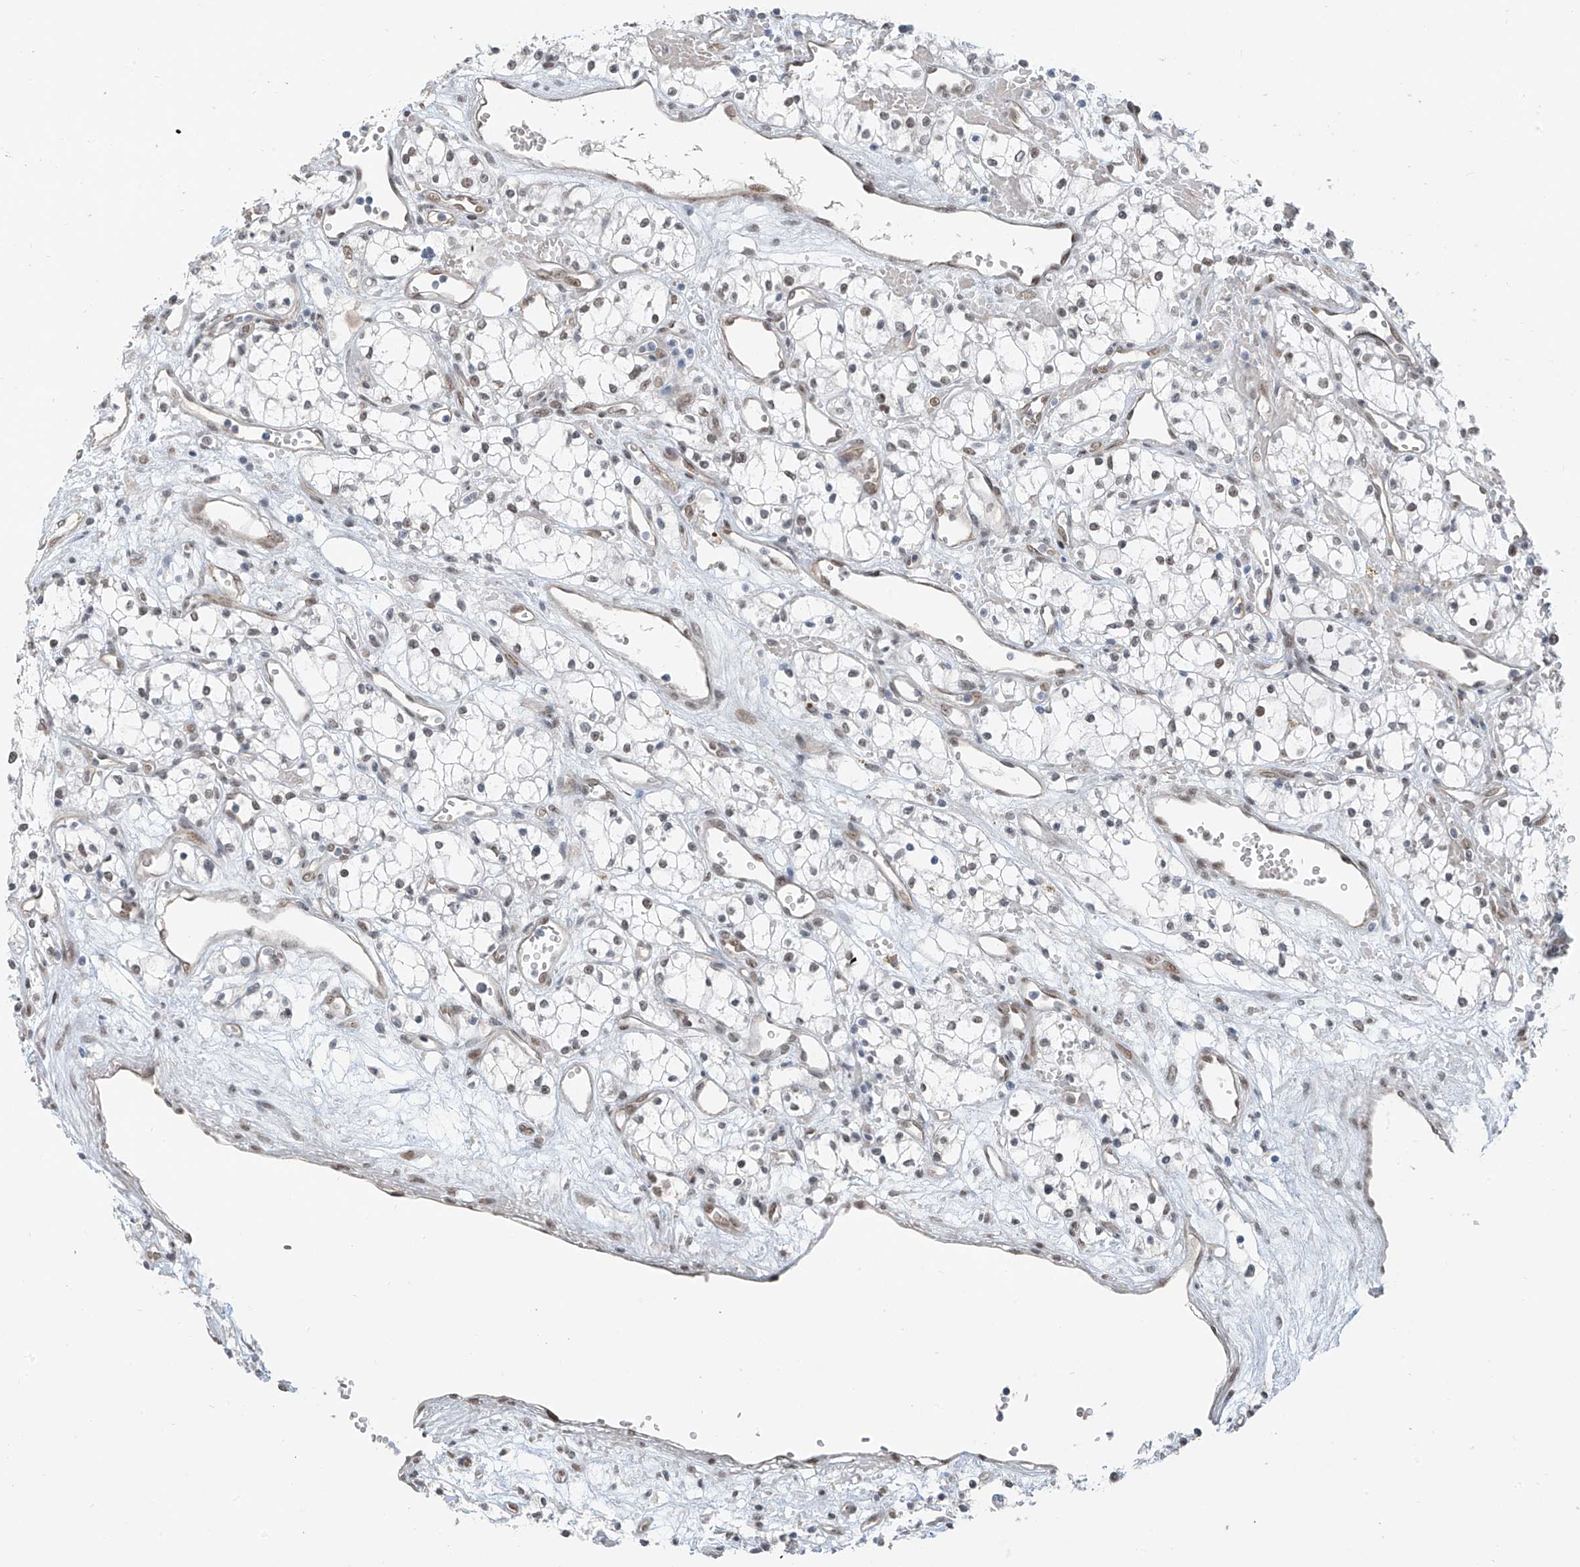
{"staining": {"intensity": "weak", "quantity": ">75%", "location": "nuclear"}, "tissue": "renal cancer", "cell_type": "Tumor cells", "image_type": "cancer", "snomed": [{"axis": "morphology", "description": "Adenocarcinoma, NOS"}, {"axis": "topography", "description": "Kidney"}], "caption": "Adenocarcinoma (renal) stained for a protein (brown) reveals weak nuclear positive expression in approximately >75% of tumor cells.", "gene": "MCM9", "patient": {"sex": "male", "age": 59}}